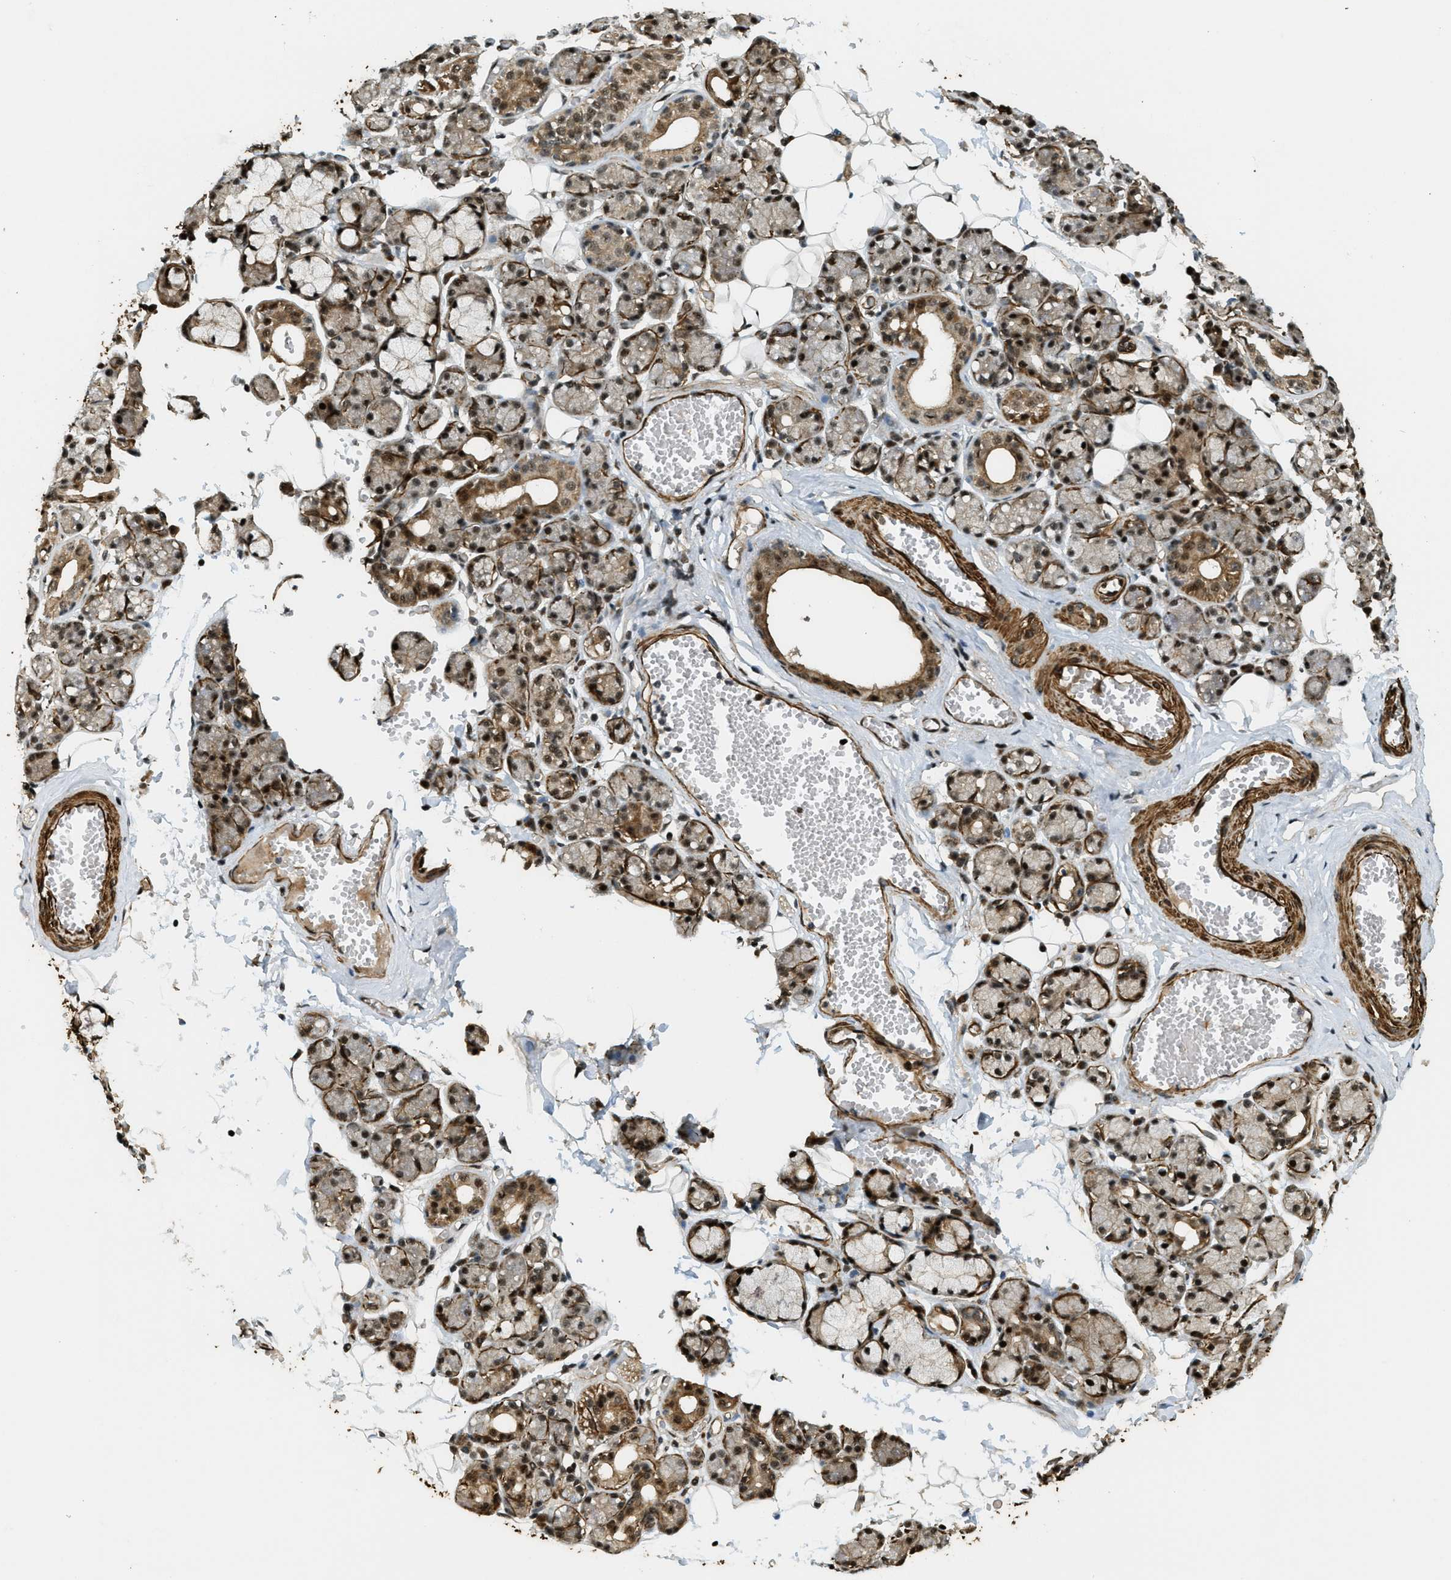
{"staining": {"intensity": "strong", "quantity": ">75%", "location": "cytoplasmic/membranous,nuclear"}, "tissue": "salivary gland", "cell_type": "Glandular cells", "image_type": "normal", "snomed": [{"axis": "morphology", "description": "Normal tissue, NOS"}, {"axis": "topography", "description": "Salivary gland"}], "caption": "Immunohistochemical staining of benign salivary gland exhibits >75% levels of strong cytoplasmic/membranous,nuclear protein positivity in approximately >75% of glandular cells. (IHC, brightfield microscopy, high magnification).", "gene": "CFAP36", "patient": {"sex": "male", "age": 63}}